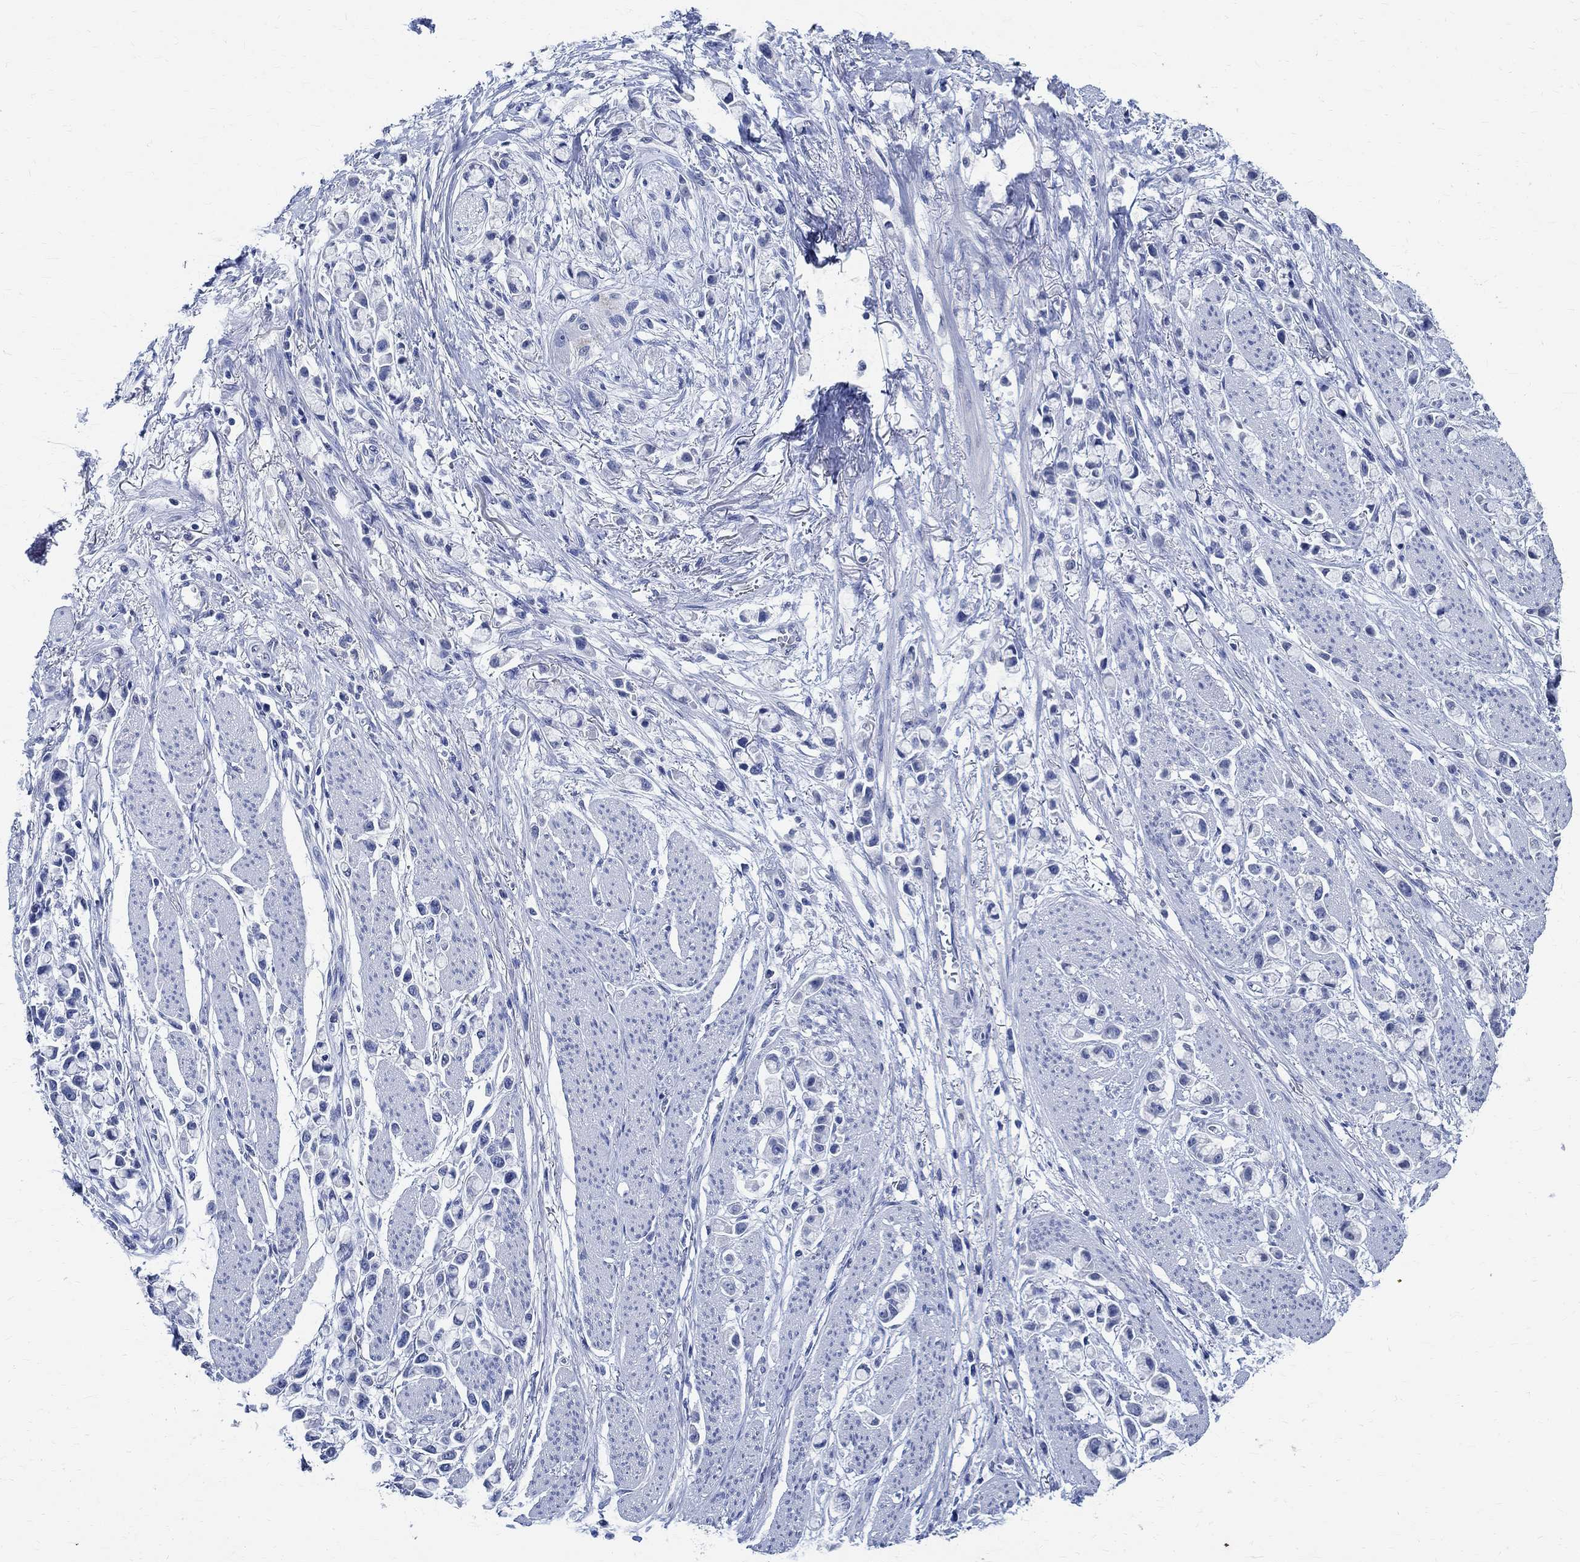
{"staining": {"intensity": "negative", "quantity": "none", "location": "none"}, "tissue": "stomach cancer", "cell_type": "Tumor cells", "image_type": "cancer", "snomed": [{"axis": "morphology", "description": "Adenocarcinoma, NOS"}, {"axis": "topography", "description": "Stomach"}], "caption": "This photomicrograph is of stomach adenocarcinoma stained with immunohistochemistry to label a protein in brown with the nuclei are counter-stained blue. There is no positivity in tumor cells.", "gene": "TMEM221", "patient": {"sex": "female", "age": 81}}